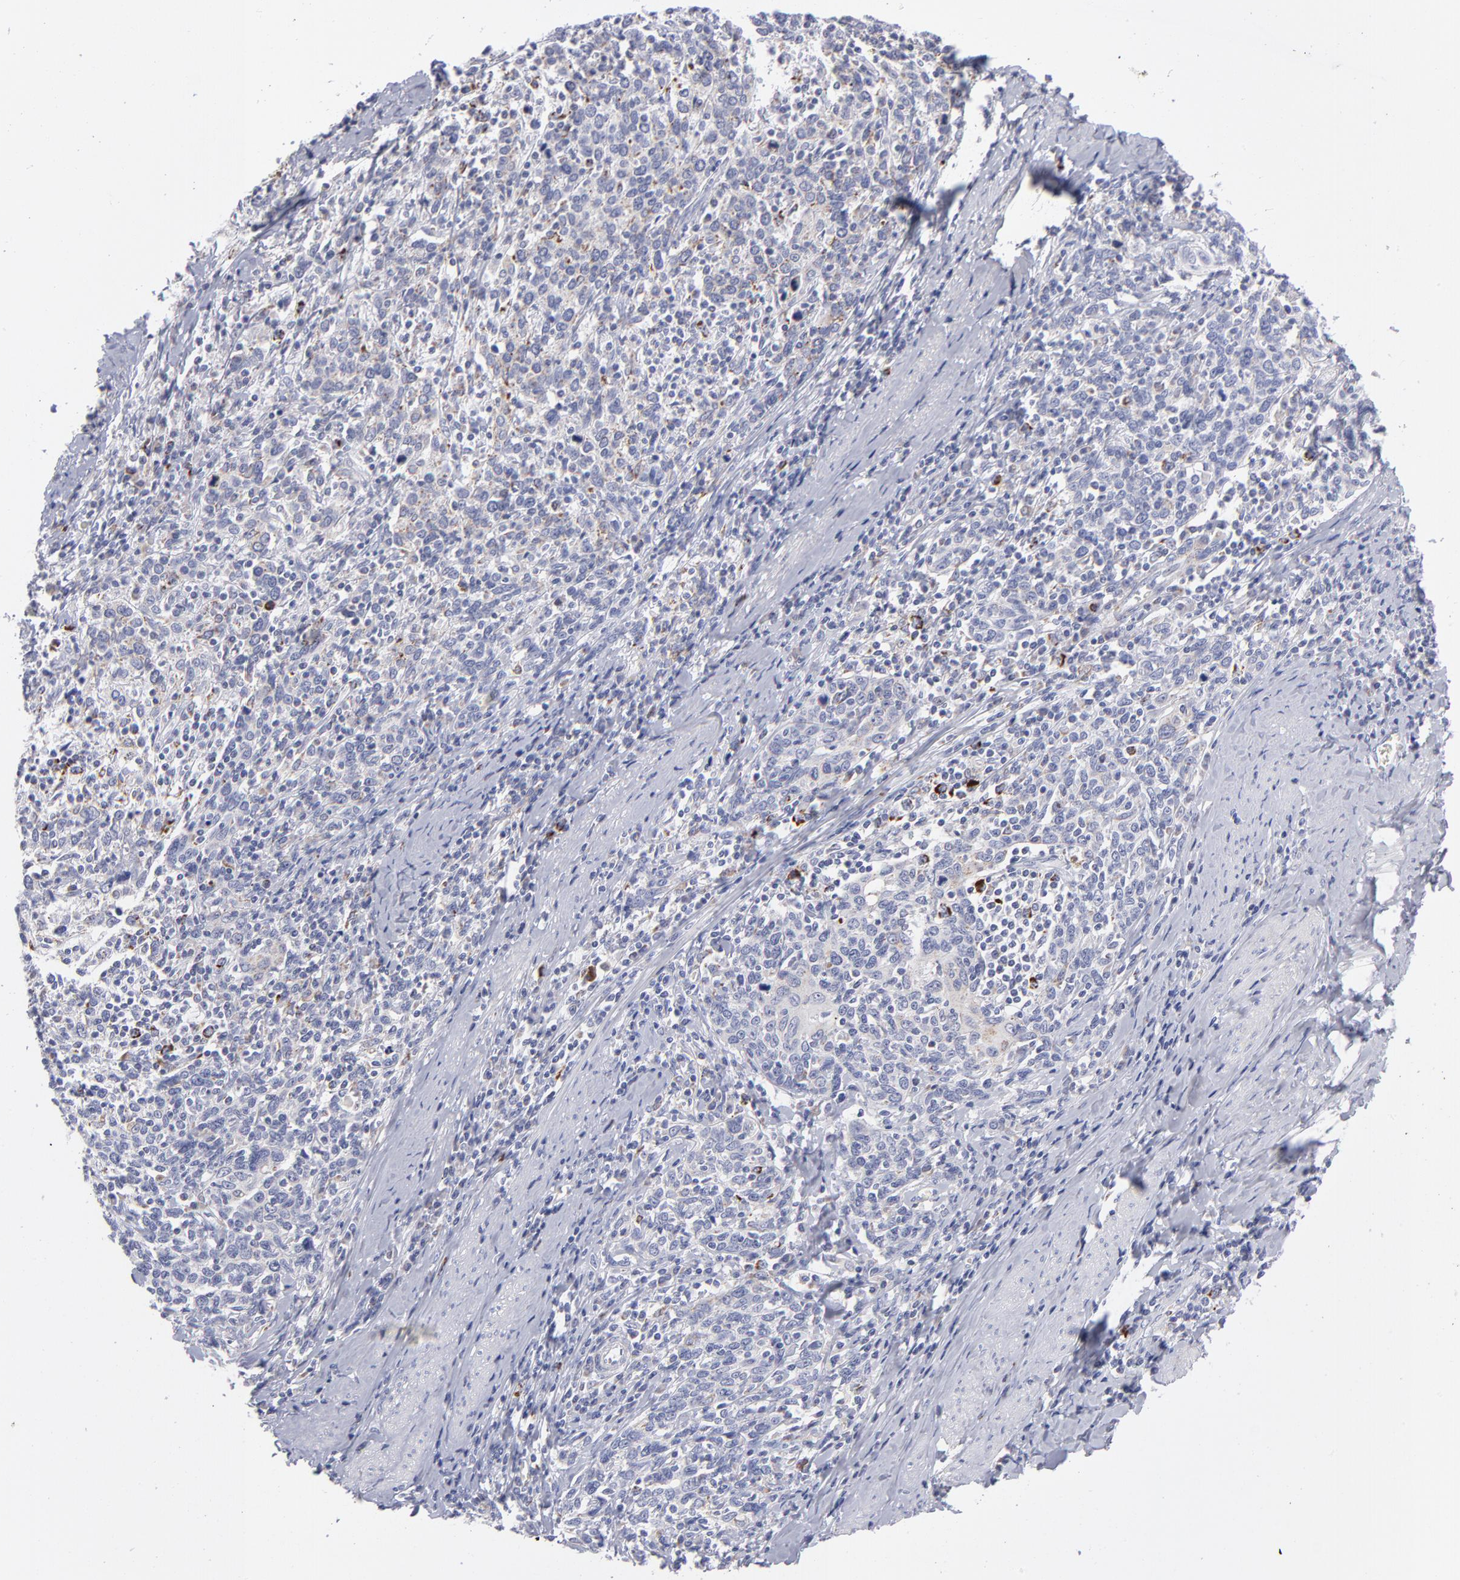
{"staining": {"intensity": "weak", "quantity": "25%-75%", "location": "cytoplasmic/membranous"}, "tissue": "cervical cancer", "cell_type": "Tumor cells", "image_type": "cancer", "snomed": [{"axis": "morphology", "description": "Squamous cell carcinoma, NOS"}, {"axis": "topography", "description": "Cervix"}], "caption": "Tumor cells exhibit low levels of weak cytoplasmic/membranous staining in about 25%-75% of cells in cervical cancer.", "gene": "MTHFD2", "patient": {"sex": "female", "age": 41}}